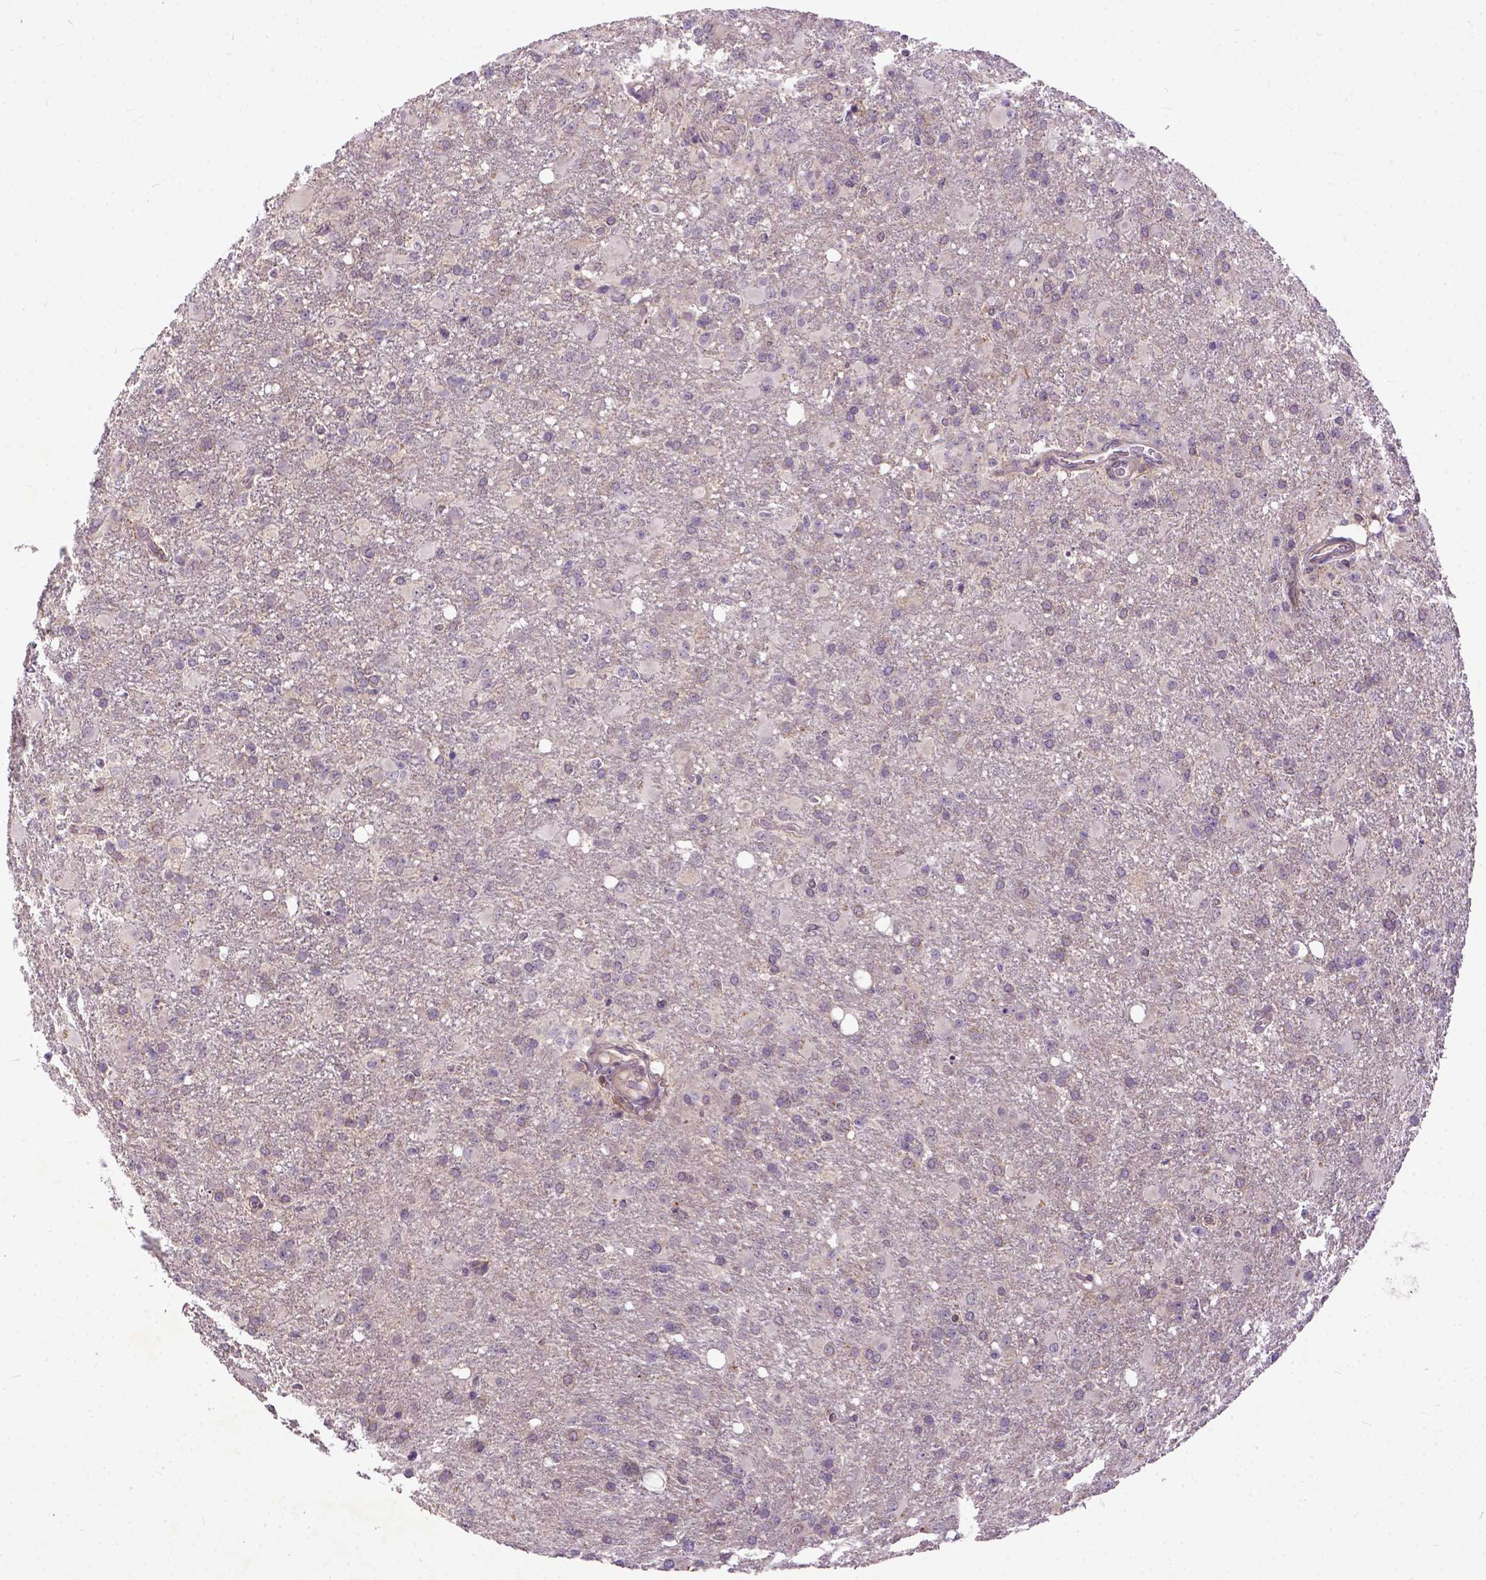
{"staining": {"intensity": "weak", "quantity": "25%-75%", "location": "cytoplasmic/membranous"}, "tissue": "glioma", "cell_type": "Tumor cells", "image_type": "cancer", "snomed": [{"axis": "morphology", "description": "Glioma, malignant, High grade"}, {"axis": "topography", "description": "Brain"}], "caption": "Glioma stained with DAB IHC exhibits low levels of weak cytoplasmic/membranous staining in approximately 25%-75% of tumor cells.", "gene": "CPNE1", "patient": {"sex": "male", "age": 68}}